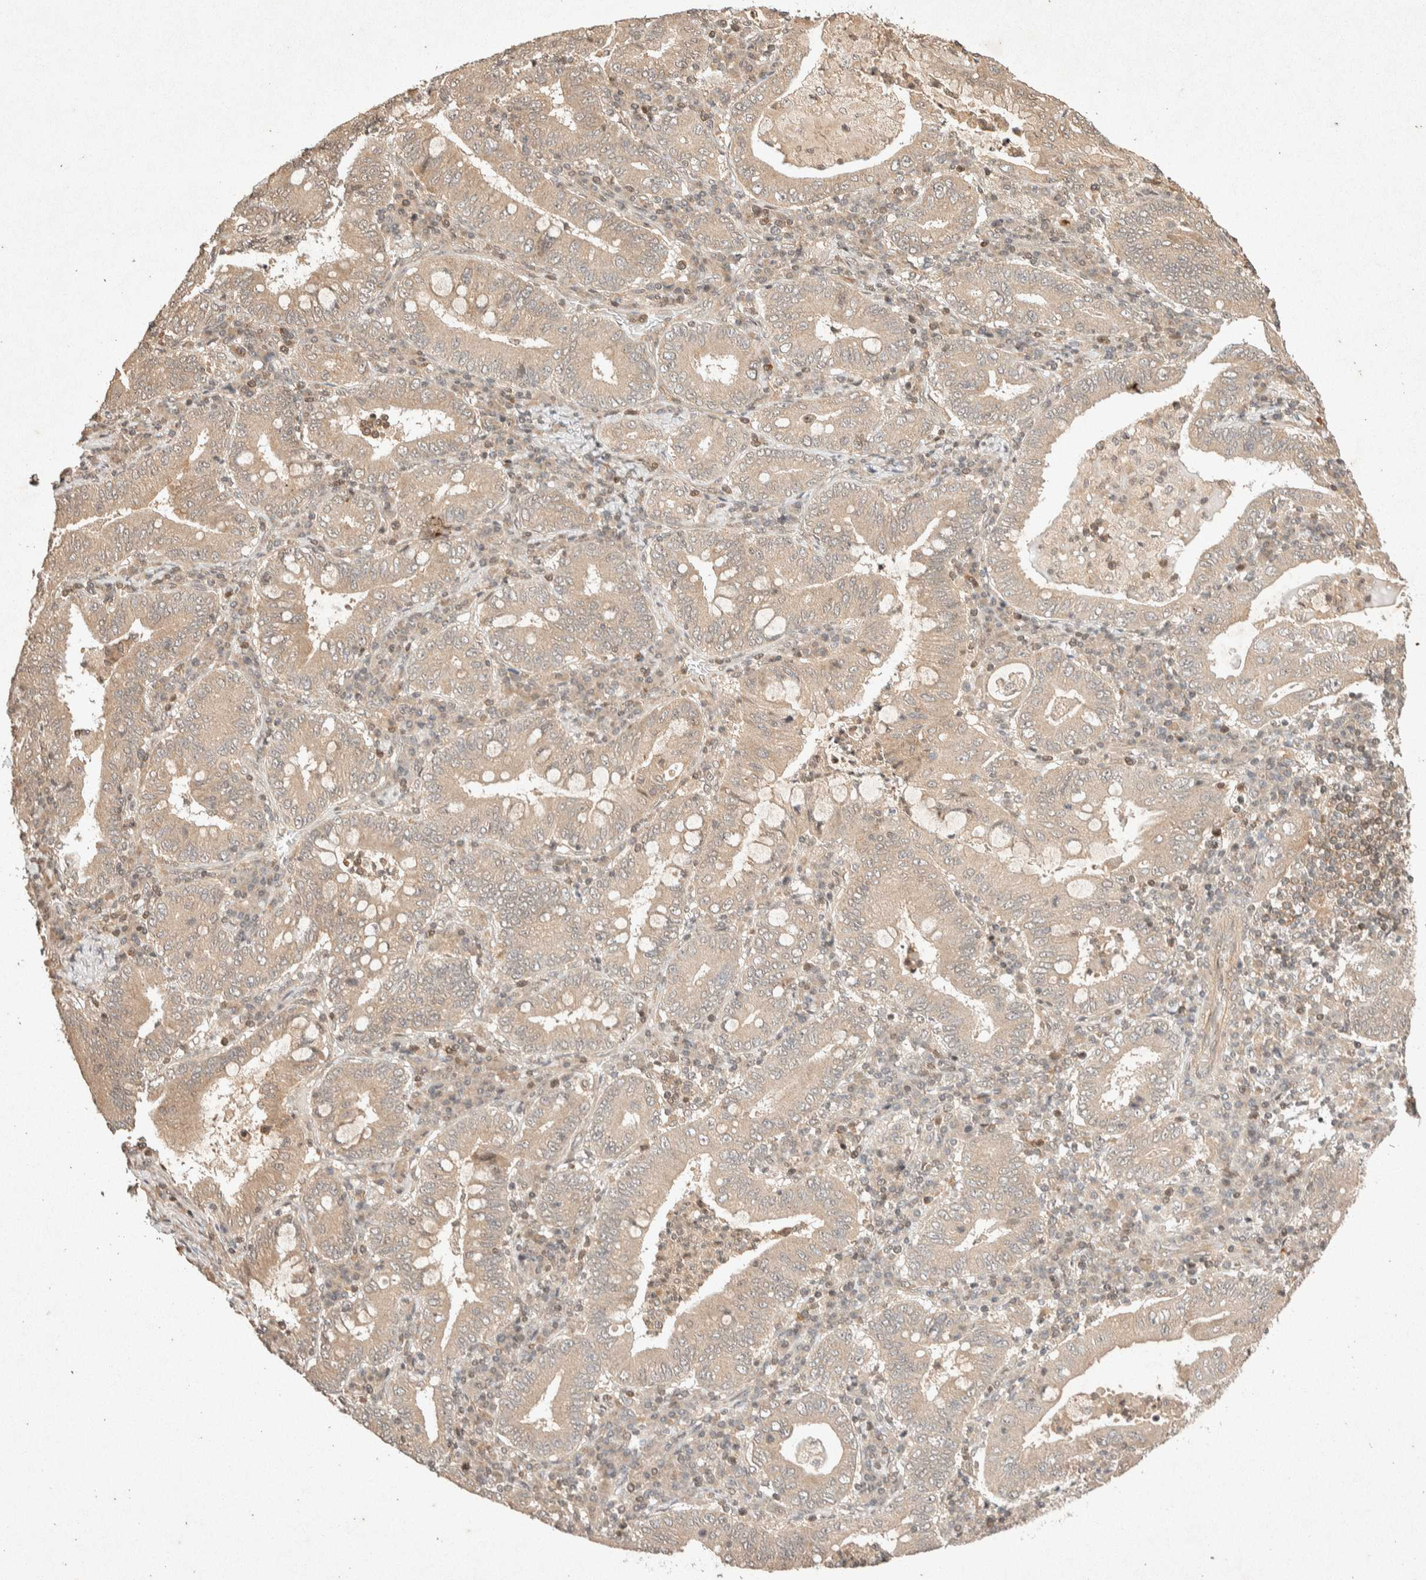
{"staining": {"intensity": "weak", "quantity": "25%-75%", "location": "cytoplasmic/membranous"}, "tissue": "stomach cancer", "cell_type": "Tumor cells", "image_type": "cancer", "snomed": [{"axis": "morphology", "description": "Normal tissue, NOS"}, {"axis": "morphology", "description": "Adenocarcinoma, NOS"}, {"axis": "topography", "description": "Esophagus"}, {"axis": "topography", "description": "Stomach, upper"}, {"axis": "topography", "description": "Peripheral nerve tissue"}], "caption": "Protein expression analysis of human stomach cancer (adenocarcinoma) reveals weak cytoplasmic/membranous positivity in about 25%-75% of tumor cells.", "gene": "THRA", "patient": {"sex": "male", "age": 62}}